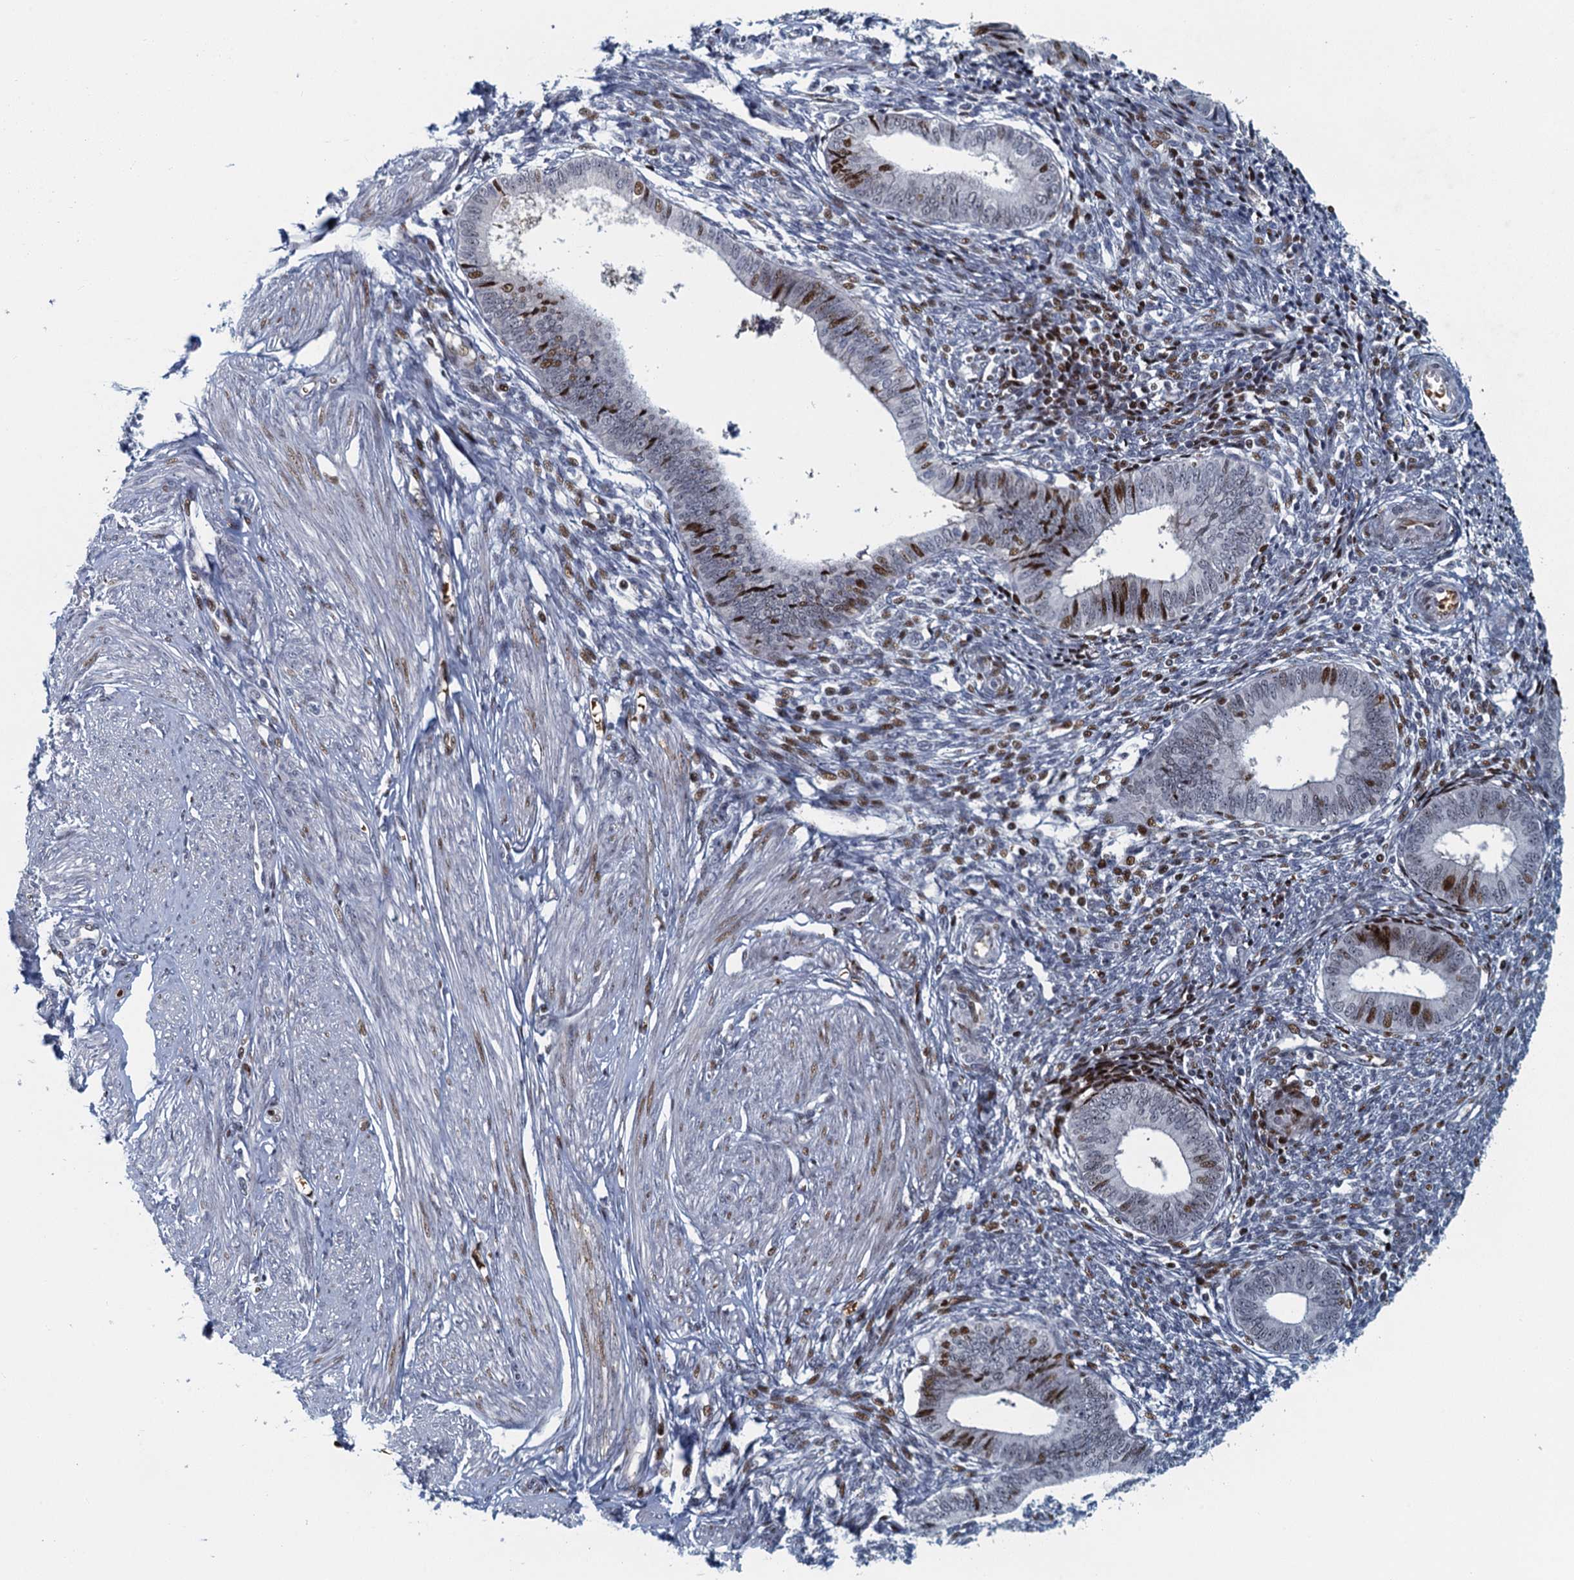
{"staining": {"intensity": "moderate", "quantity": "<25%", "location": "nuclear"}, "tissue": "endometrium", "cell_type": "Cells in endometrial stroma", "image_type": "normal", "snomed": [{"axis": "morphology", "description": "Normal tissue, NOS"}, {"axis": "topography", "description": "Endometrium"}], "caption": "Protein staining reveals moderate nuclear expression in approximately <25% of cells in endometrial stroma in normal endometrium. (brown staining indicates protein expression, while blue staining denotes nuclei).", "gene": "ANKRD13D", "patient": {"sex": "female", "age": 46}}